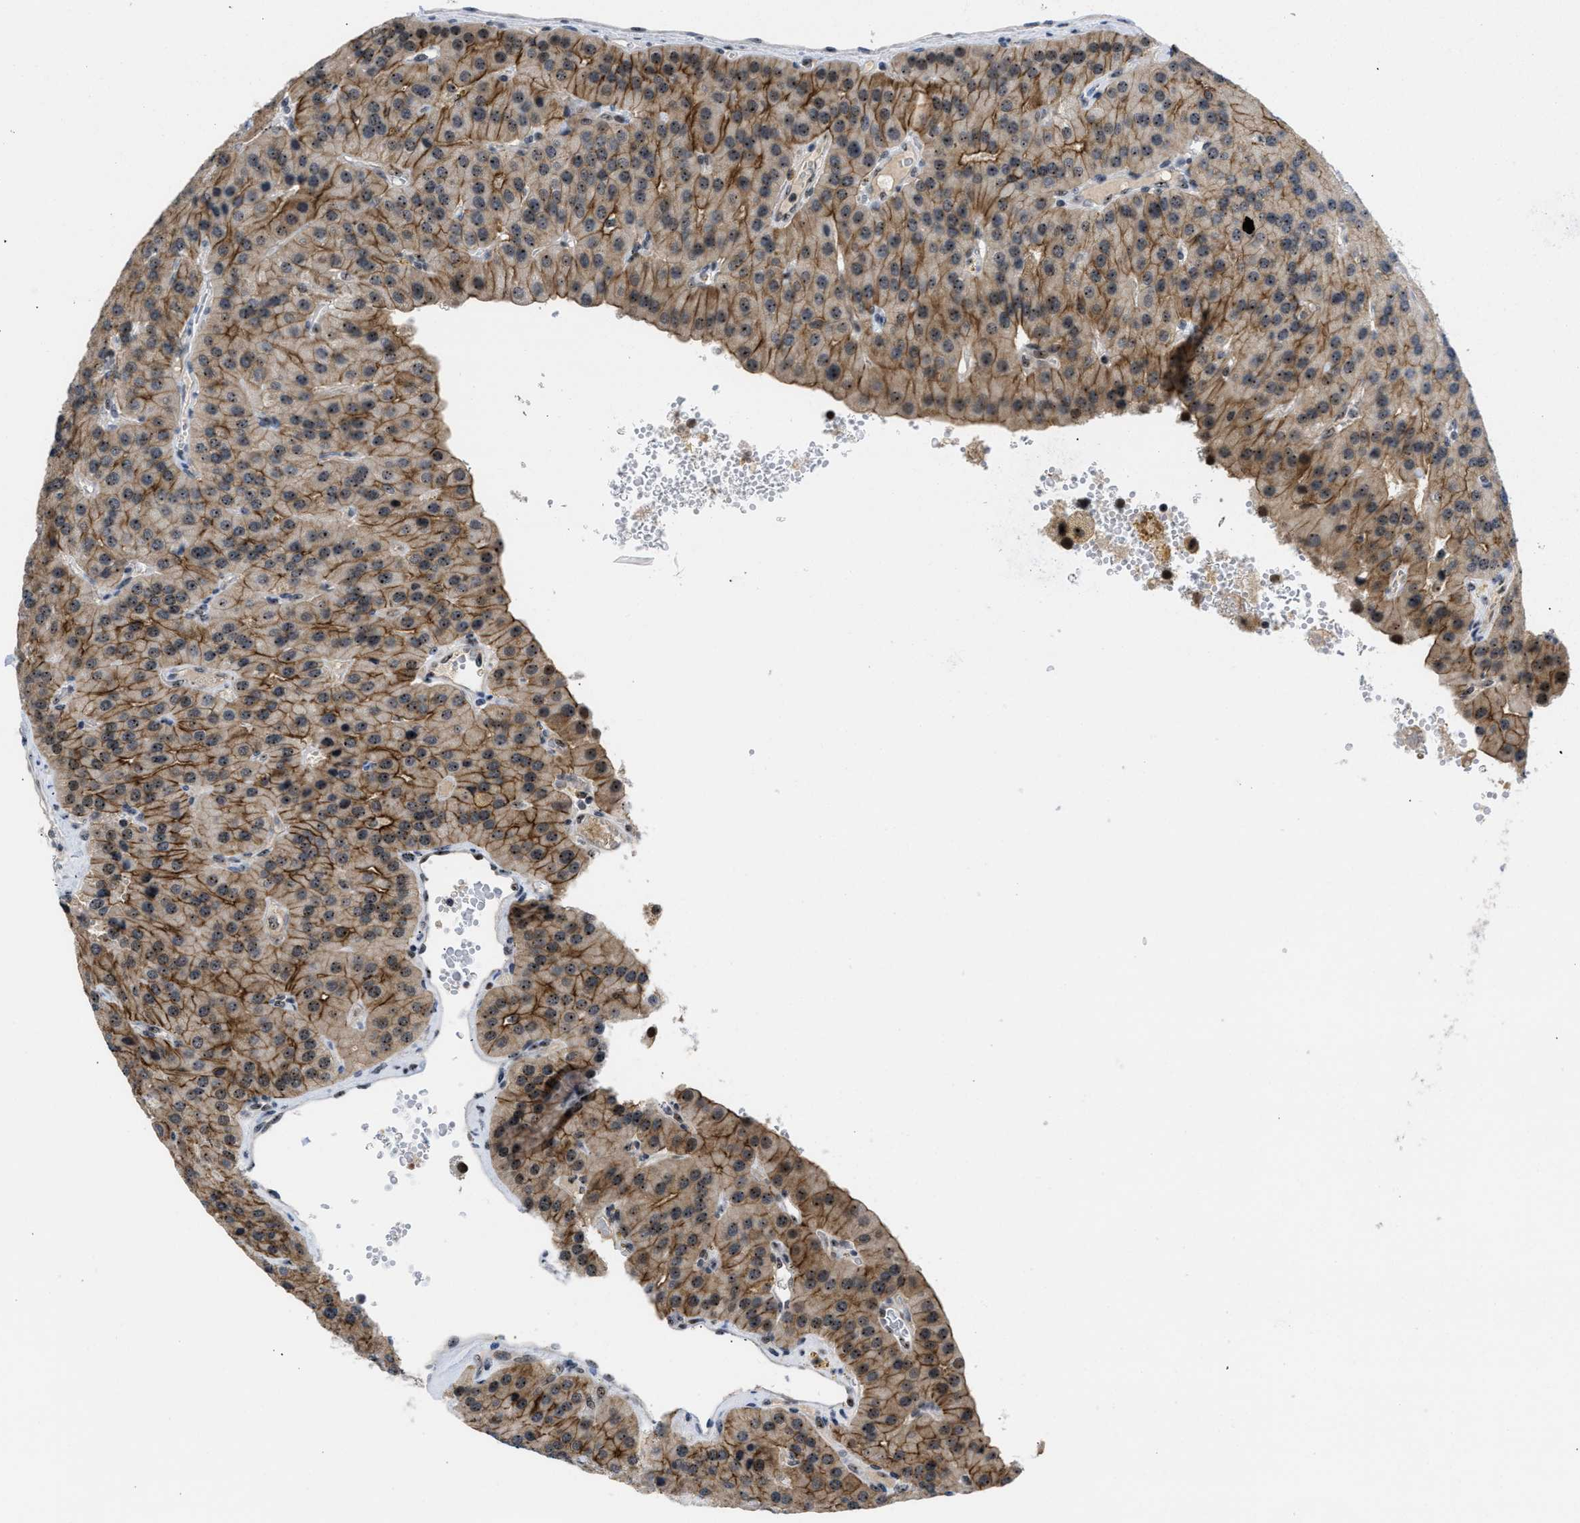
{"staining": {"intensity": "strong", "quantity": "25%-75%", "location": "cytoplasmic/membranous,nuclear"}, "tissue": "parathyroid gland", "cell_type": "Glandular cells", "image_type": "normal", "snomed": [{"axis": "morphology", "description": "Normal tissue, NOS"}, {"axis": "morphology", "description": "Adenoma, NOS"}, {"axis": "topography", "description": "Parathyroid gland"}], "caption": "Parathyroid gland was stained to show a protein in brown. There is high levels of strong cytoplasmic/membranous,nuclear expression in about 25%-75% of glandular cells. (brown staining indicates protein expression, while blue staining denotes nuclei).", "gene": "NOP58", "patient": {"sex": "female", "age": 86}}